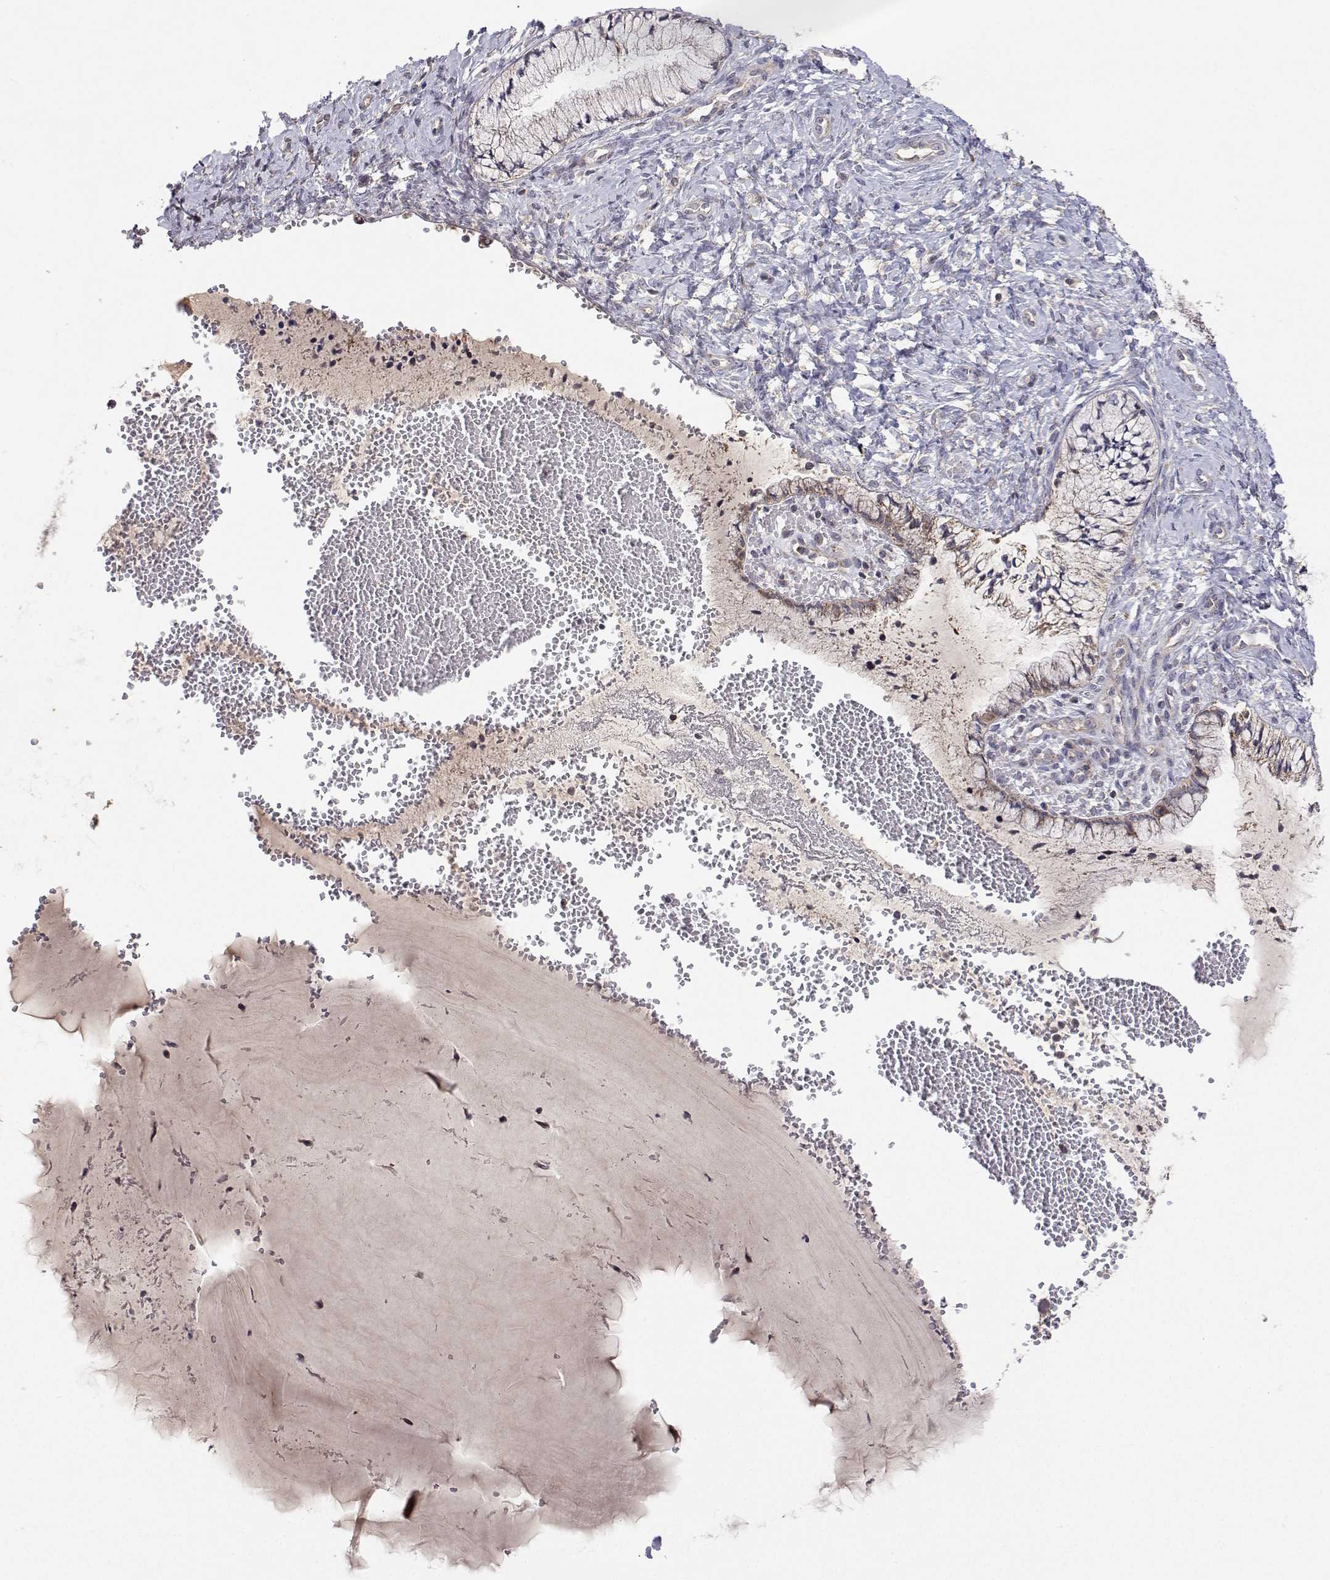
{"staining": {"intensity": "weak", "quantity": "25%-75%", "location": "cytoplasmic/membranous"}, "tissue": "cervix", "cell_type": "Glandular cells", "image_type": "normal", "snomed": [{"axis": "morphology", "description": "Normal tissue, NOS"}, {"axis": "topography", "description": "Cervix"}], "caption": "IHC image of unremarkable cervix: human cervix stained using immunohistochemistry (IHC) displays low levels of weak protein expression localized specifically in the cytoplasmic/membranous of glandular cells, appearing as a cytoplasmic/membranous brown color.", "gene": "MRPL3", "patient": {"sex": "female", "age": 37}}